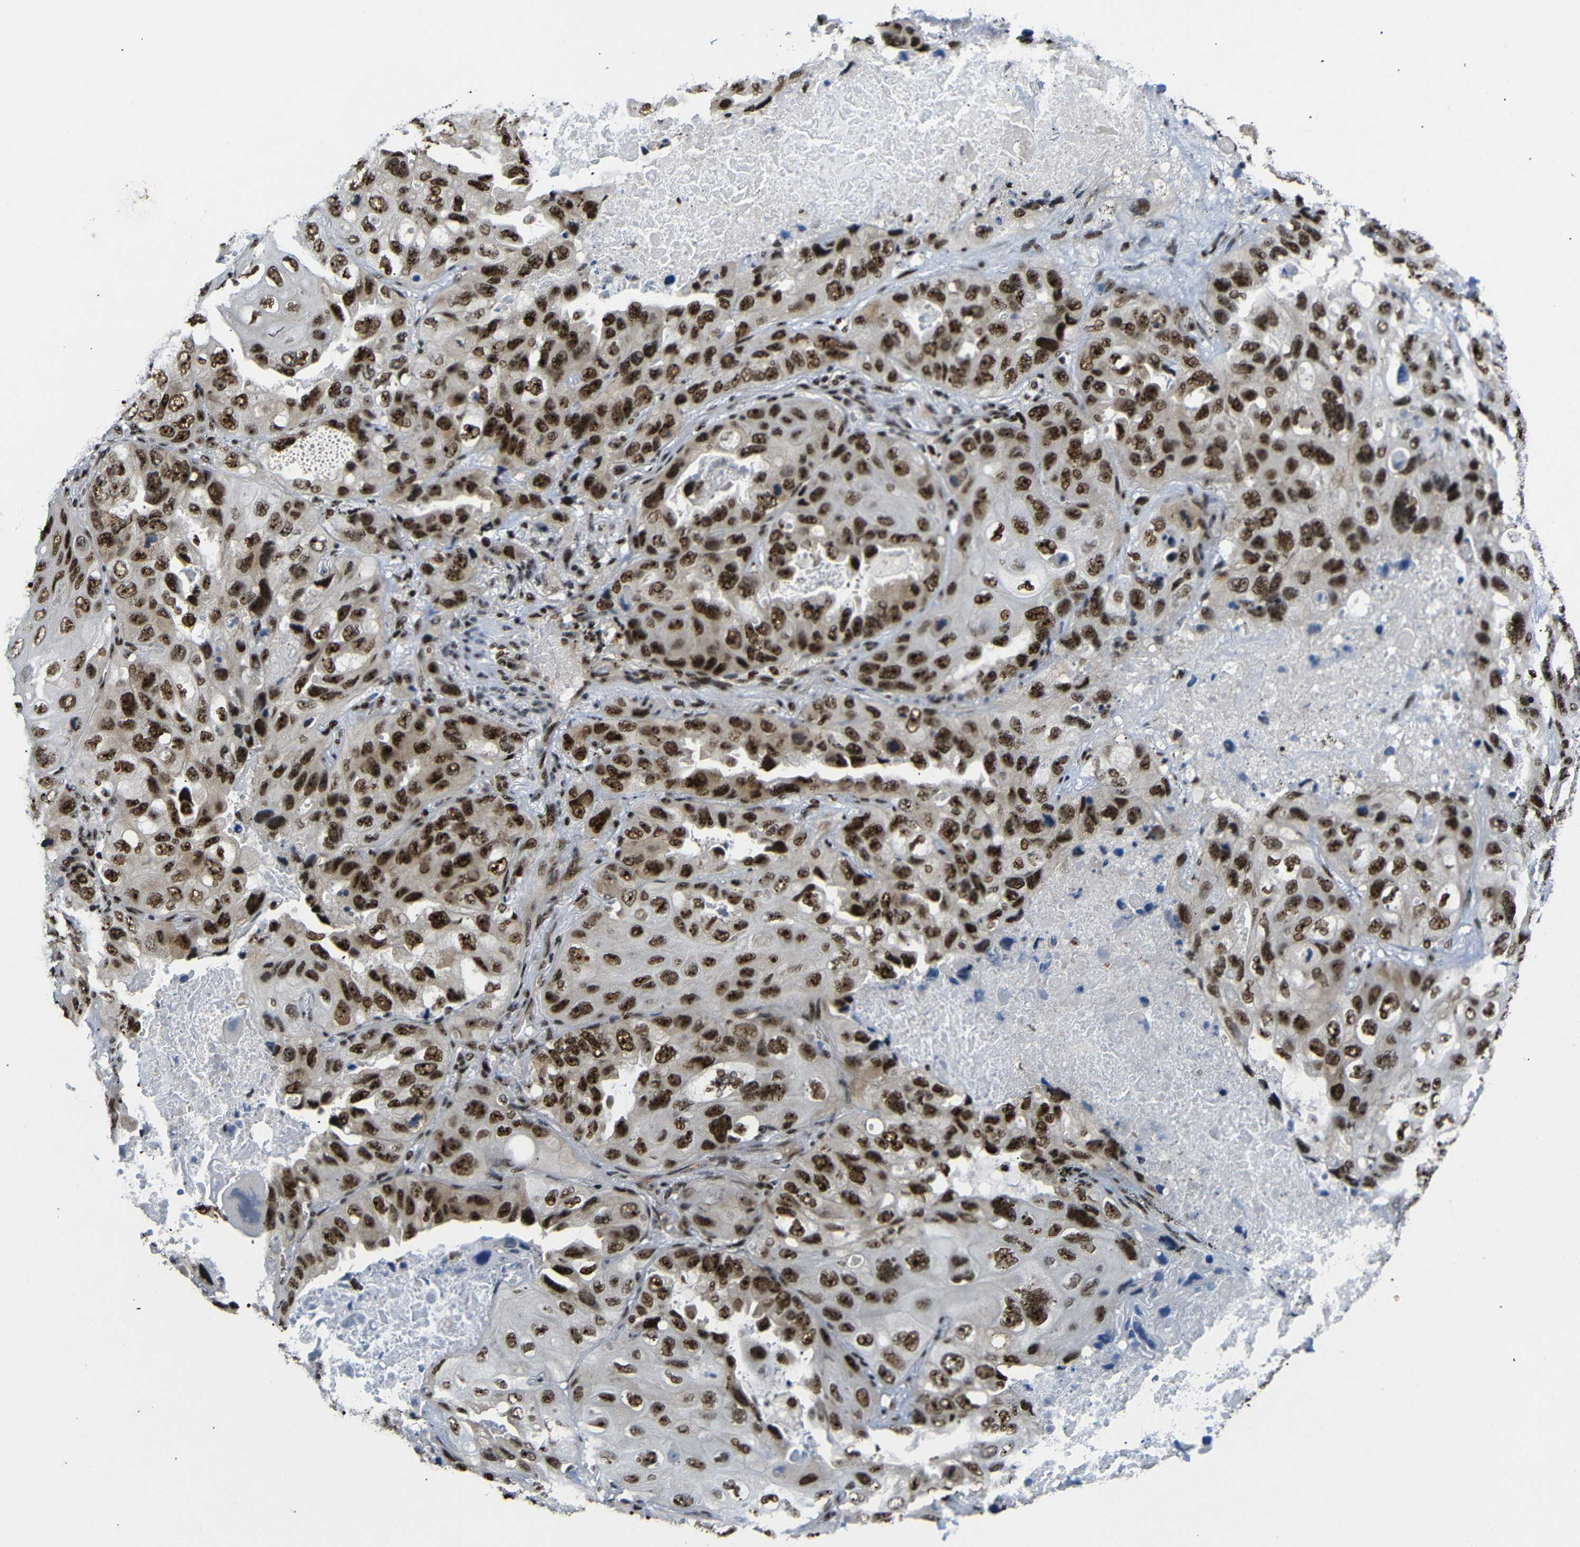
{"staining": {"intensity": "strong", "quantity": ">75%", "location": "nuclear"}, "tissue": "lung cancer", "cell_type": "Tumor cells", "image_type": "cancer", "snomed": [{"axis": "morphology", "description": "Squamous cell carcinoma, NOS"}, {"axis": "topography", "description": "Lung"}], "caption": "Immunohistochemical staining of human lung cancer shows strong nuclear protein staining in about >75% of tumor cells.", "gene": "SETDB2", "patient": {"sex": "female", "age": 73}}